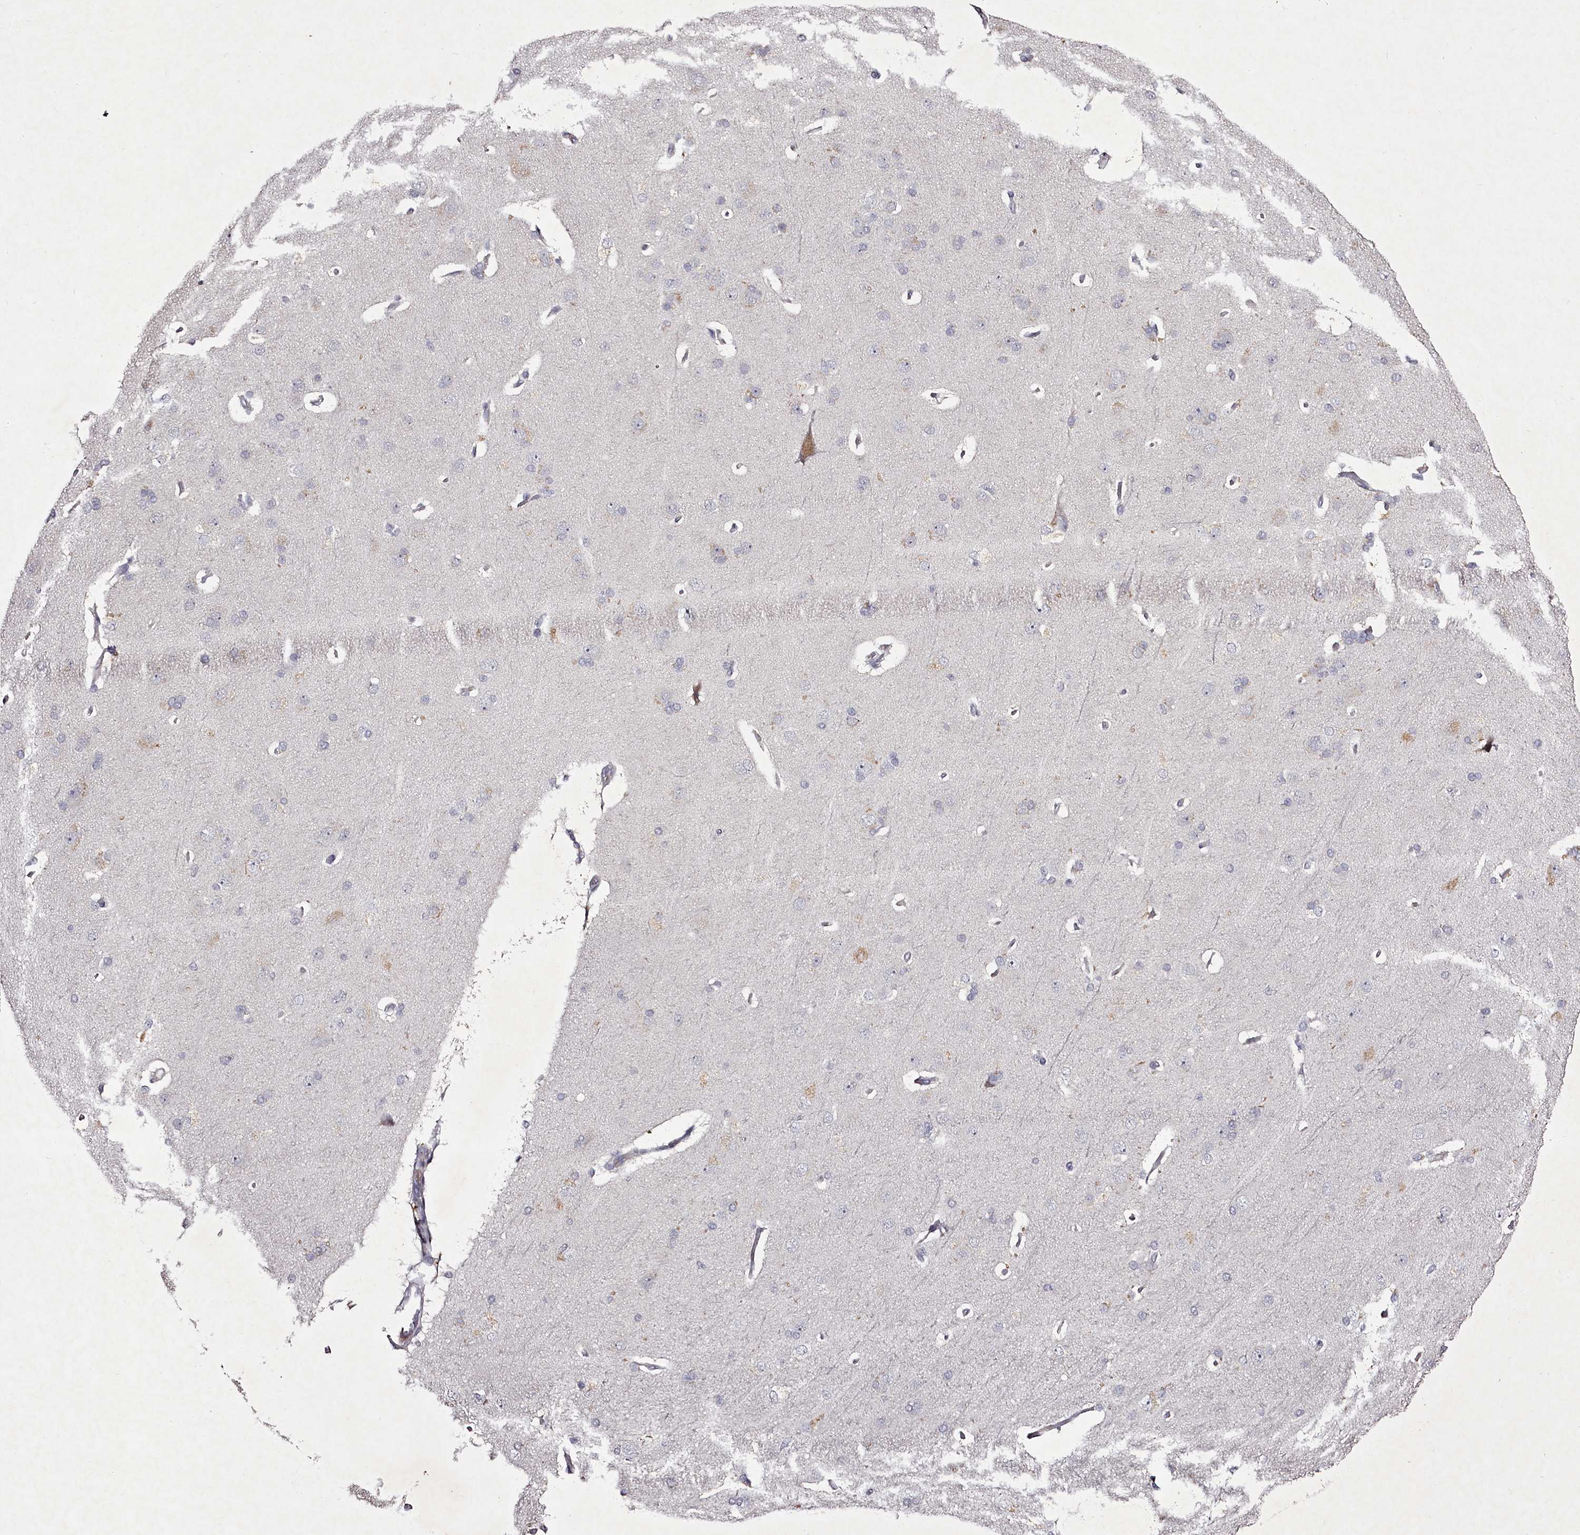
{"staining": {"intensity": "moderate", "quantity": "25%-75%", "location": "cytoplasmic/membranous"}, "tissue": "cerebral cortex", "cell_type": "Endothelial cells", "image_type": "normal", "snomed": [{"axis": "morphology", "description": "Normal tissue, NOS"}, {"axis": "topography", "description": "Cerebral cortex"}], "caption": "IHC micrograph of normal cerebral cortex: cerebral cortex stained using immunohistochemistry reveals medium levels of moderate protein expression localized specifically in the cytoplasmic/membranous of endothelial cells, appearing as a cytoplasmic/membranous brown color.", "gene": "RBMXL2", "patient": {"sex": "male", "age": 62}}